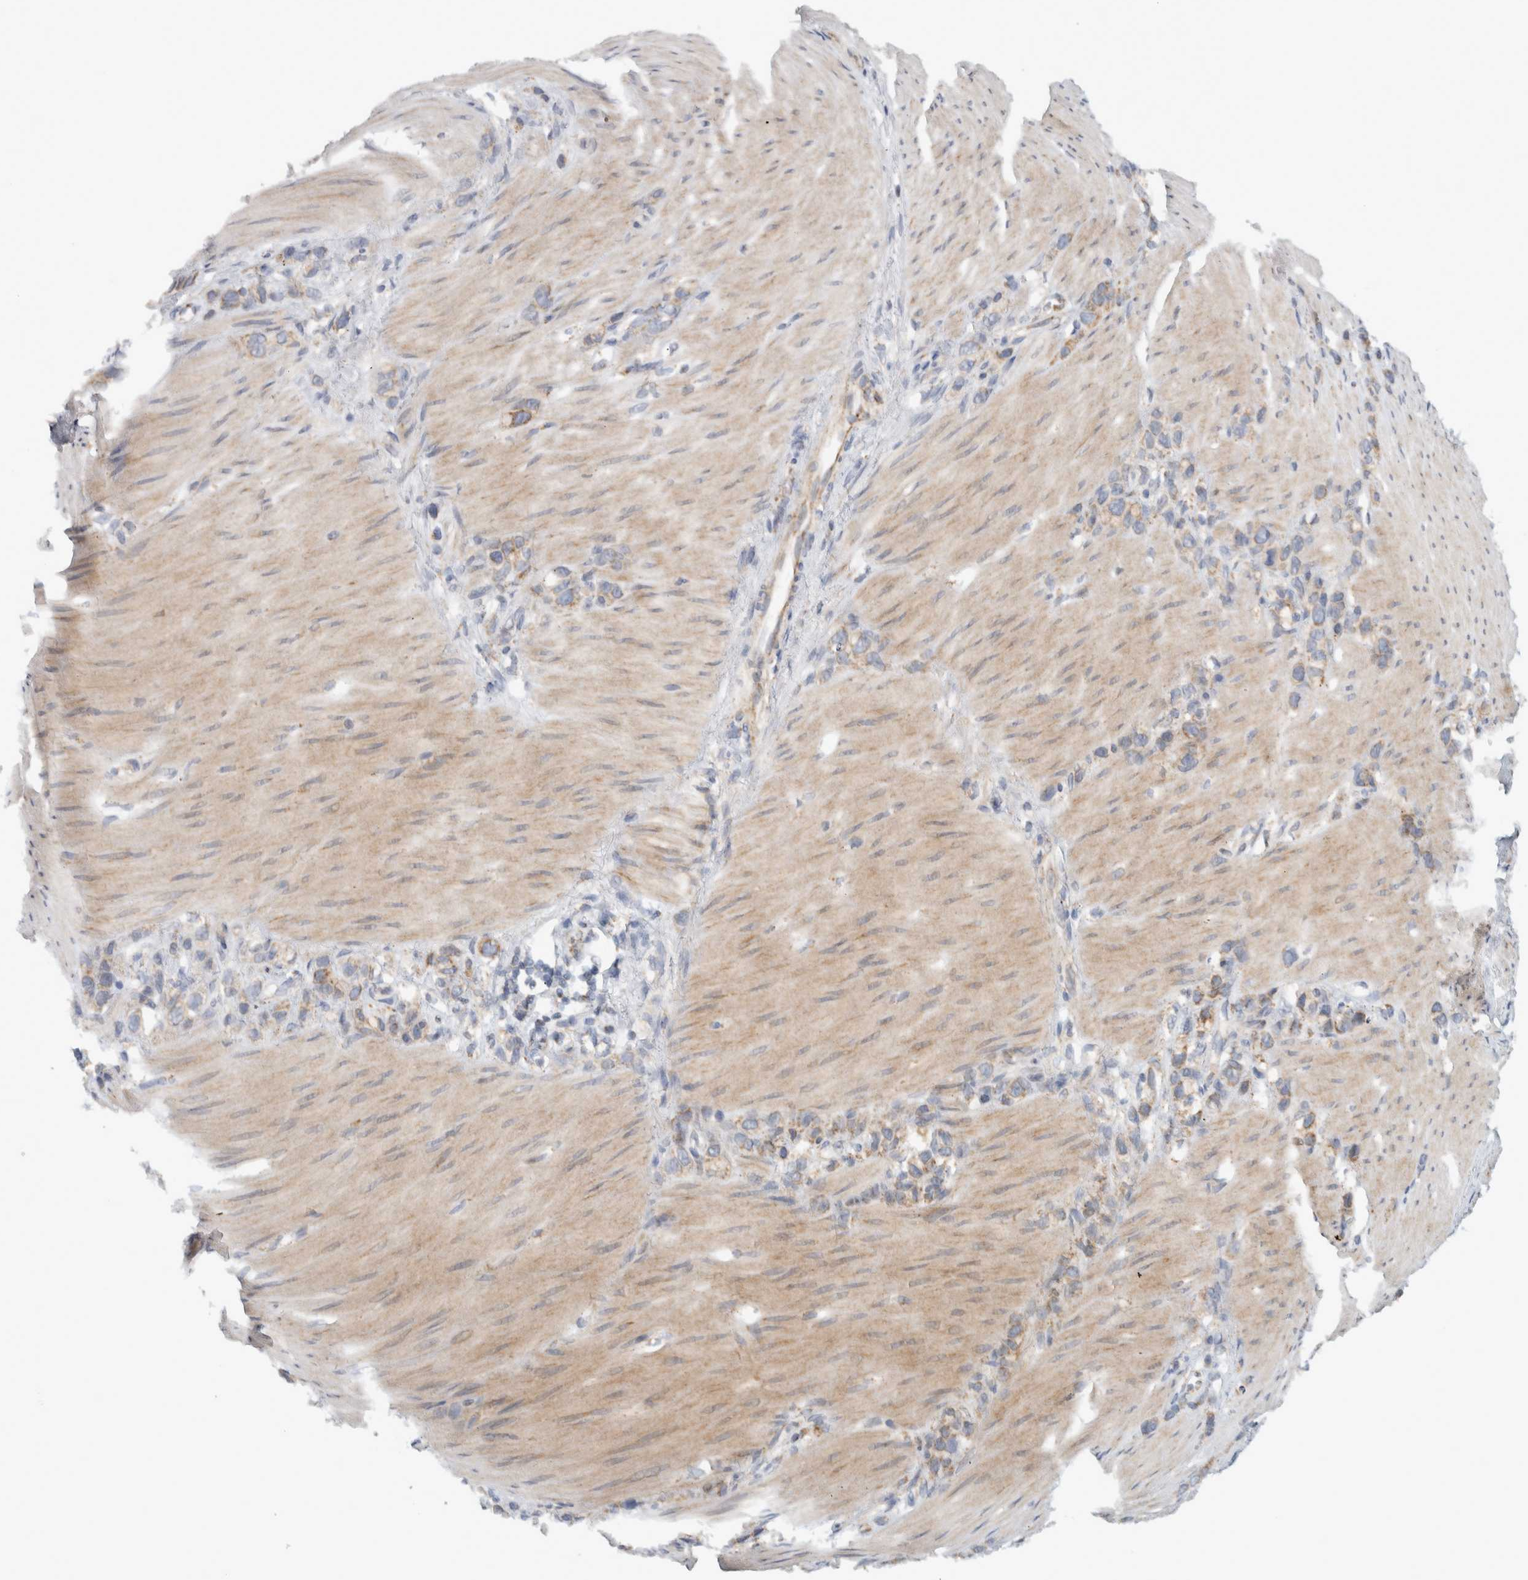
{"staining": {"intensity": "moderate", "quantity": ">75%", "location": "cytoplasmic/membranous"}, "tissue": "stomach cancer", "cell_type": "Tumor cells", "image_type": "cancer", "snomed": [{"axis": "morphology", "description": "Normal tissue, NOS"}, {"axis": "morphology", "description": "Adenocarcinoma, NOS"}, {"axis": "morphology", "description": "Adenocarcinoma, High grade"}, {"axis": "topography", "description": "Stomach, upper"}, {"axis": "topography", "description": "Stomach"}], "caption": "Immunohistochemical staining of human stomach cancer (adenocarcinoma) displays medium levels of moderate cytoplasmic/membranous protein positivity in approximately >75% of tumor cells. (IHC, brightfield microscopy, high magnification).", "gene": "RAB18", "patient": {"sex": "female", "age": 65}}